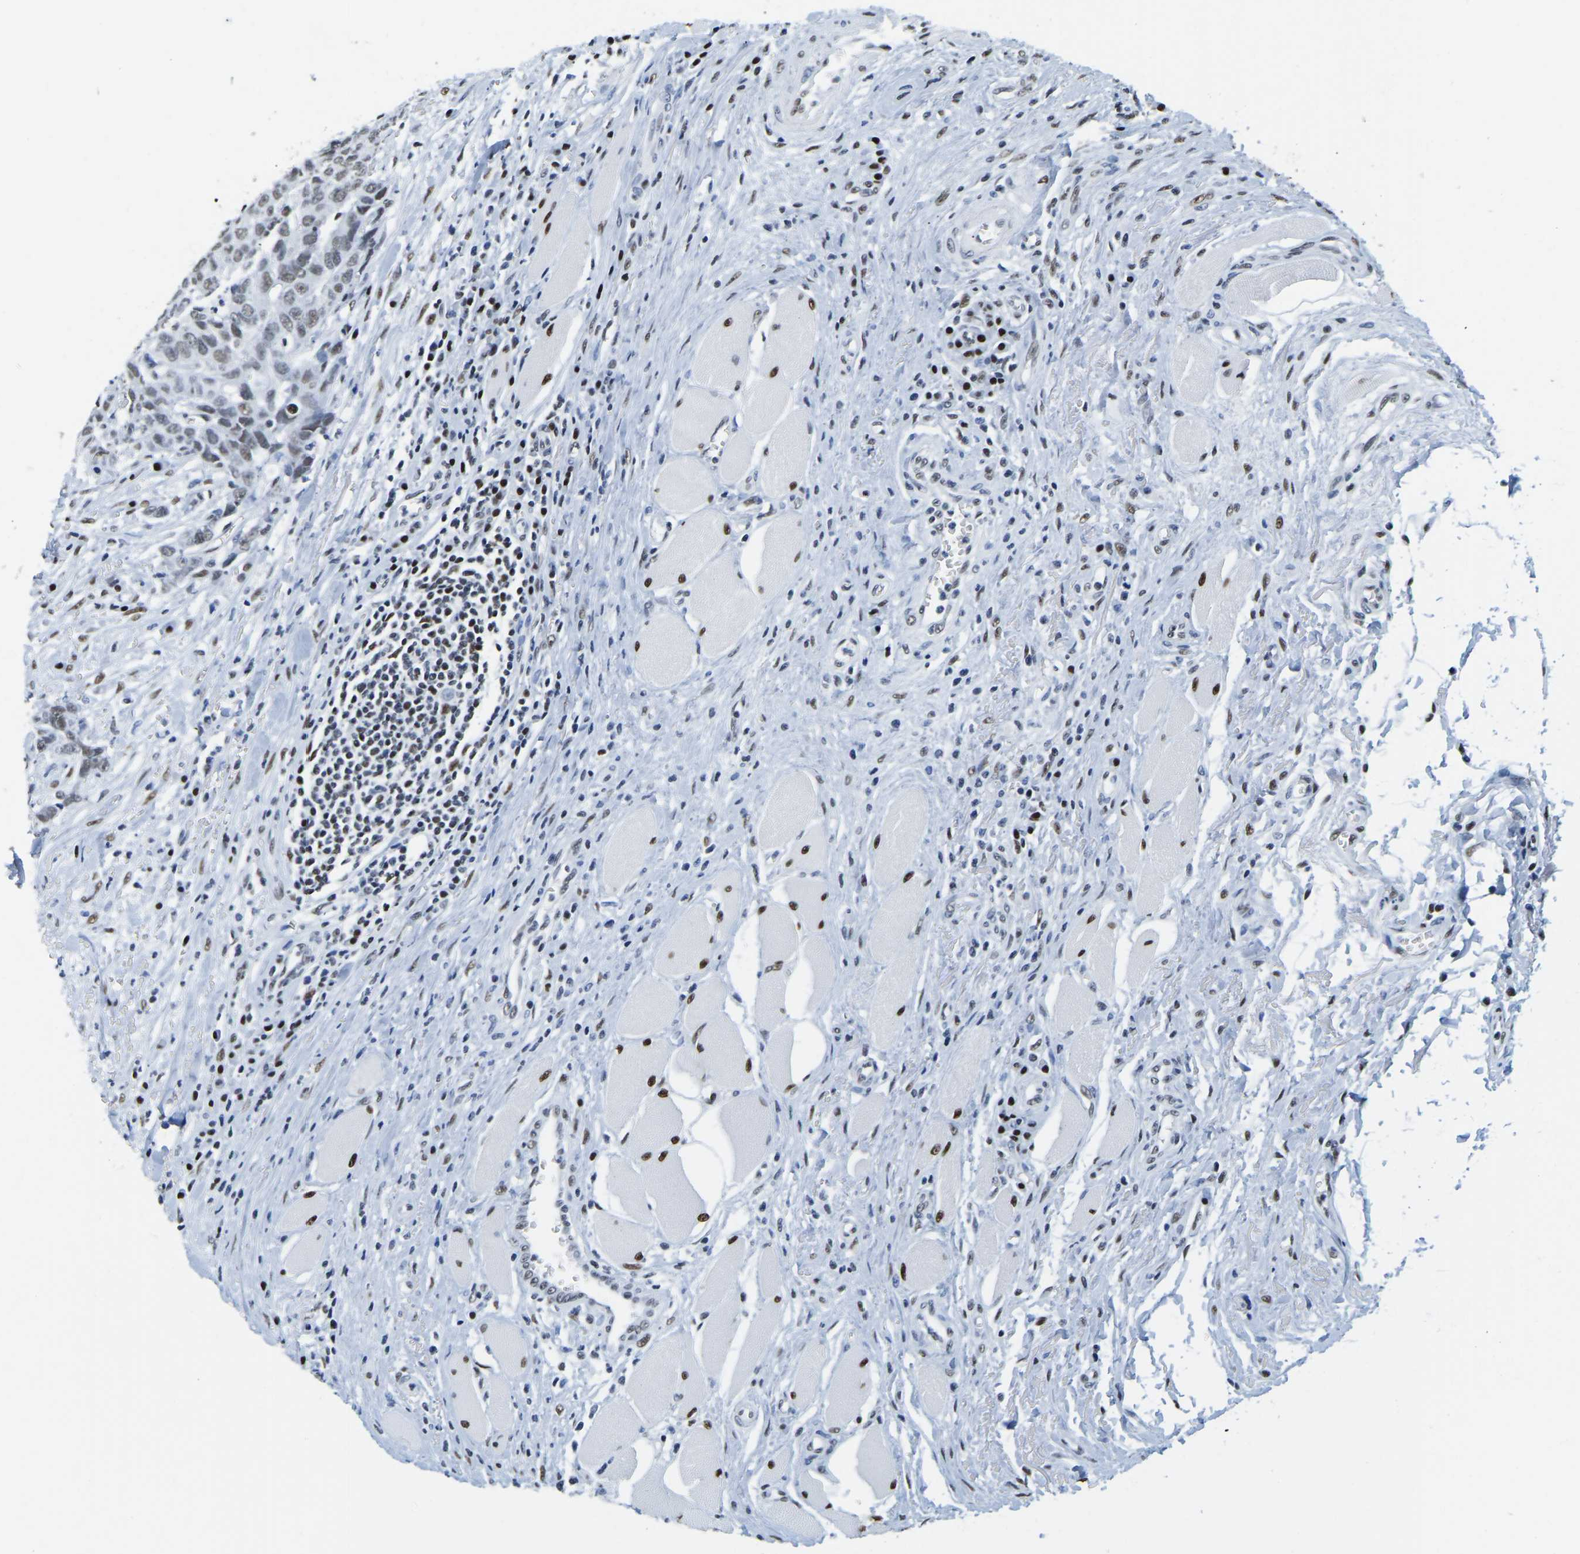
{"staining": {"intensity": "weak", "quantity": "25%-75%", "location": "nuclear"}, "tissue": "head and neck cancer", "cell_type": "Tumor cells", "image_type": "cancer", "snomed": [{"axis": "morphology", "description": "Squamous cell carcinoma, NOS"}, {"axis": "topography", "description": "Head-Neck"}], "caption": "Head and neck cancer stained for a protein exhibits weak nuclear positivity in tumor cells.", "gene": "UBA1", "patient": {"sex": "male", "age": 66}}